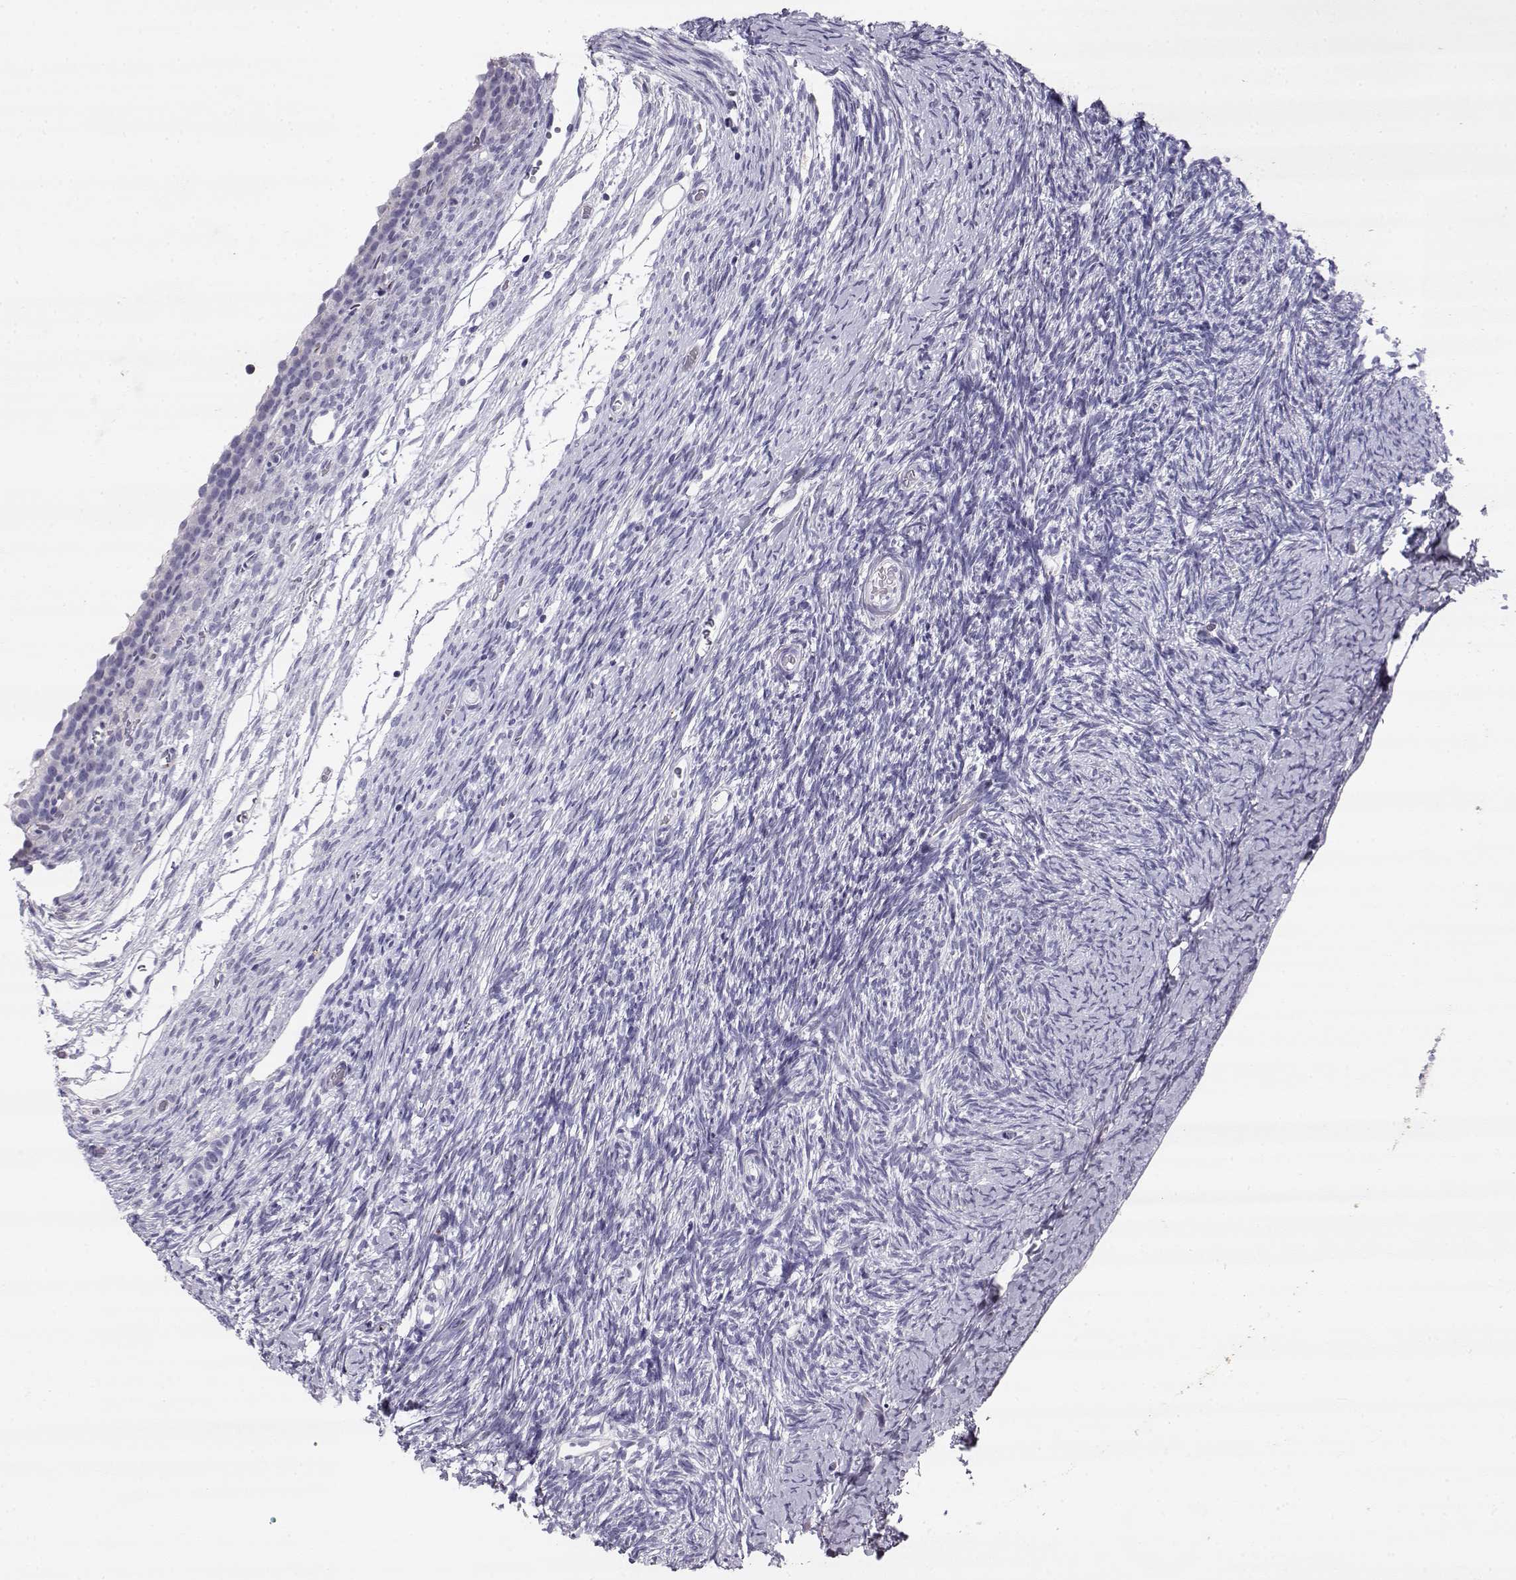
{"staining": {"intensity": "negative", "quantity": "none", "location": "none"}, "tissue": "ovary", "cell_type": "Follicle cells", "image_type": "normal", "snomed": [{"axis": "morphology", "description": "Normal tissue, NOS"}, {"axis": "topography", "description": "Ovary"}], "caption": "Ovary was stained to show a protein in brown. There is no significant positivity in follicle cells. (DAB immunohistochemistry (IHC) visualized using brightfield microscopy, high magnification).", "gene": "RD3", "patient": {"sex": "female", "age": 39}}